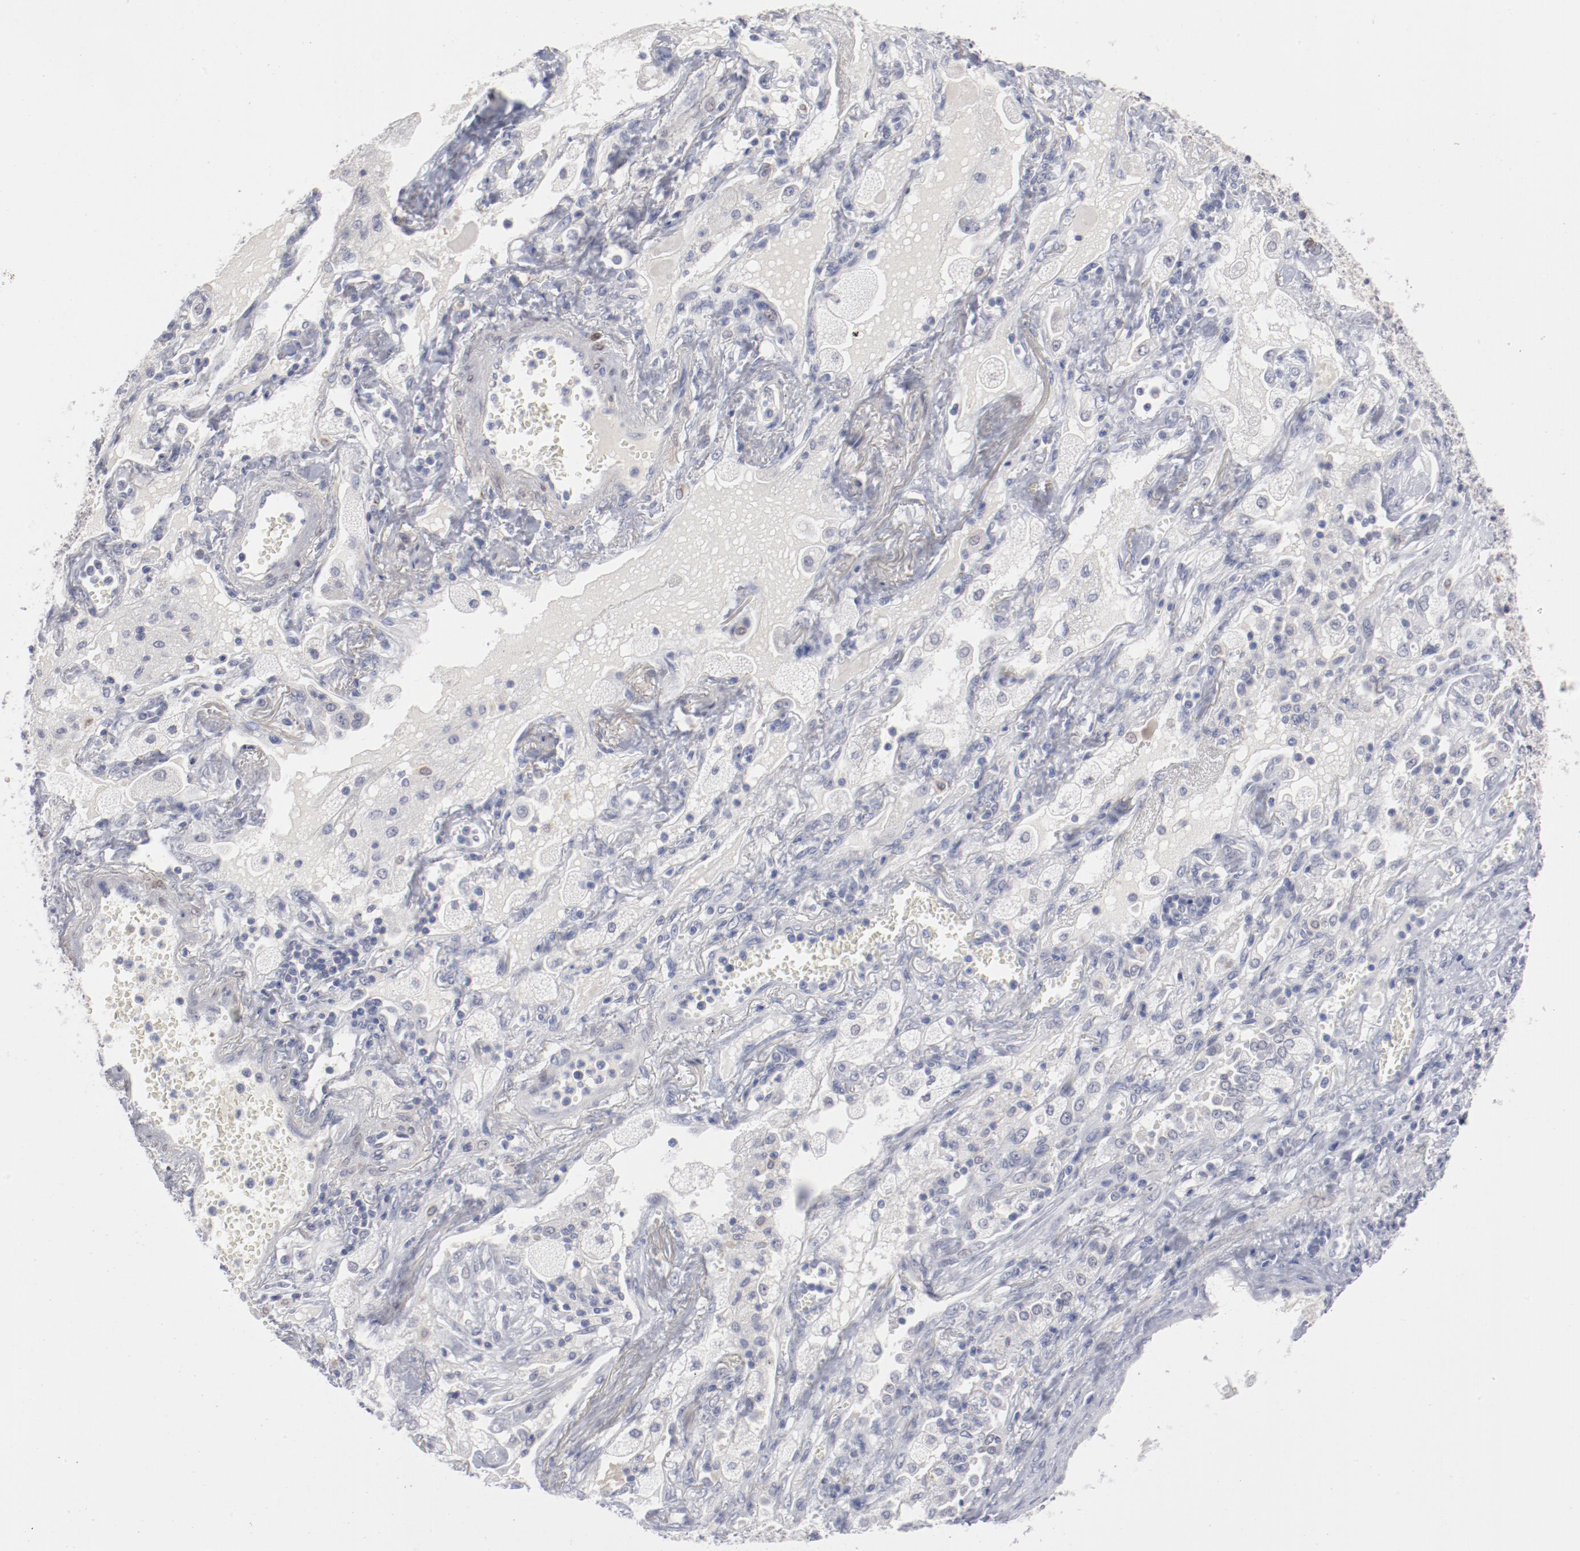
{"staining": {"intensity": "negative", "quantity": "none", "location": "none"}, "tissue": "lung cancer", "cell_type": "Tumor cells", "image_type": "cancer", "snomed": [{"axis": "morphology", "description": "Squamous cell carcinoma, NOS"}, {"axis": "topography", "description": "Lung"}], "caption": "IHC histopathology image of human lung cancer stained for a protein (brown), which demonstrates no positivity in tumor cells.", "gene": "SH3BGR", "patient": {"sex": "female", "age": 76}}